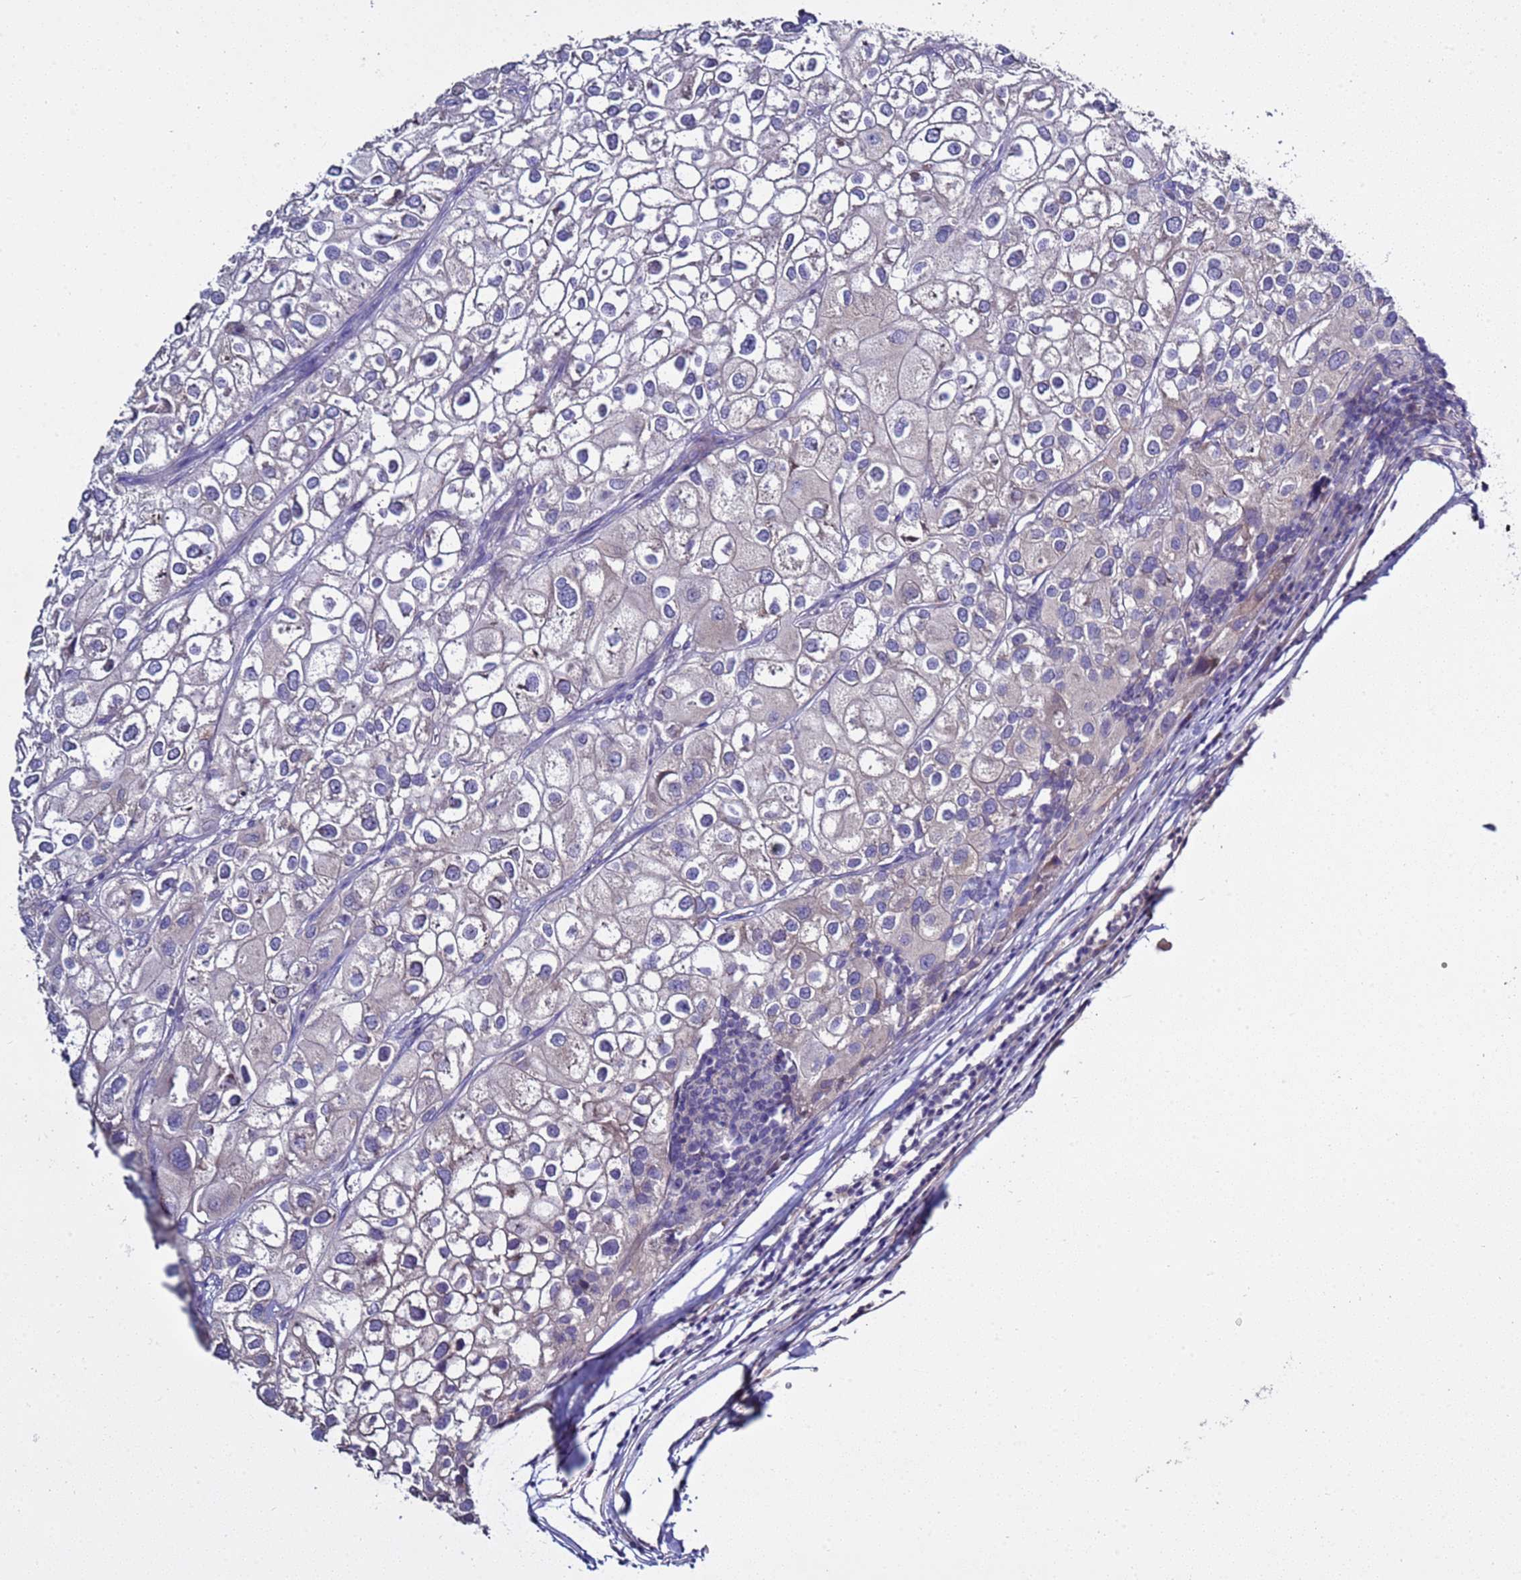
{"staining": {"intensity": "negative", "quantity": "none", "location": "none"}, "tissue": "urothelial cancer", "cell_type": "Tumor cells", "image_type": "cancer", "snomed": [{"axis": "morphology", "description": "Urothelial carcinoma, High grade"}, {"axis": "topography", "description": "Urinary bladder"}], "caption": "There is no significant positivity in tumor cells of urothelial cancer. (DAB (3,3'-diaminobenzidine) IHC visualized using brightfield microscopy, high magnification).", "gene": "RABL2B", "patient": {"sex": "male", "age": 64}}